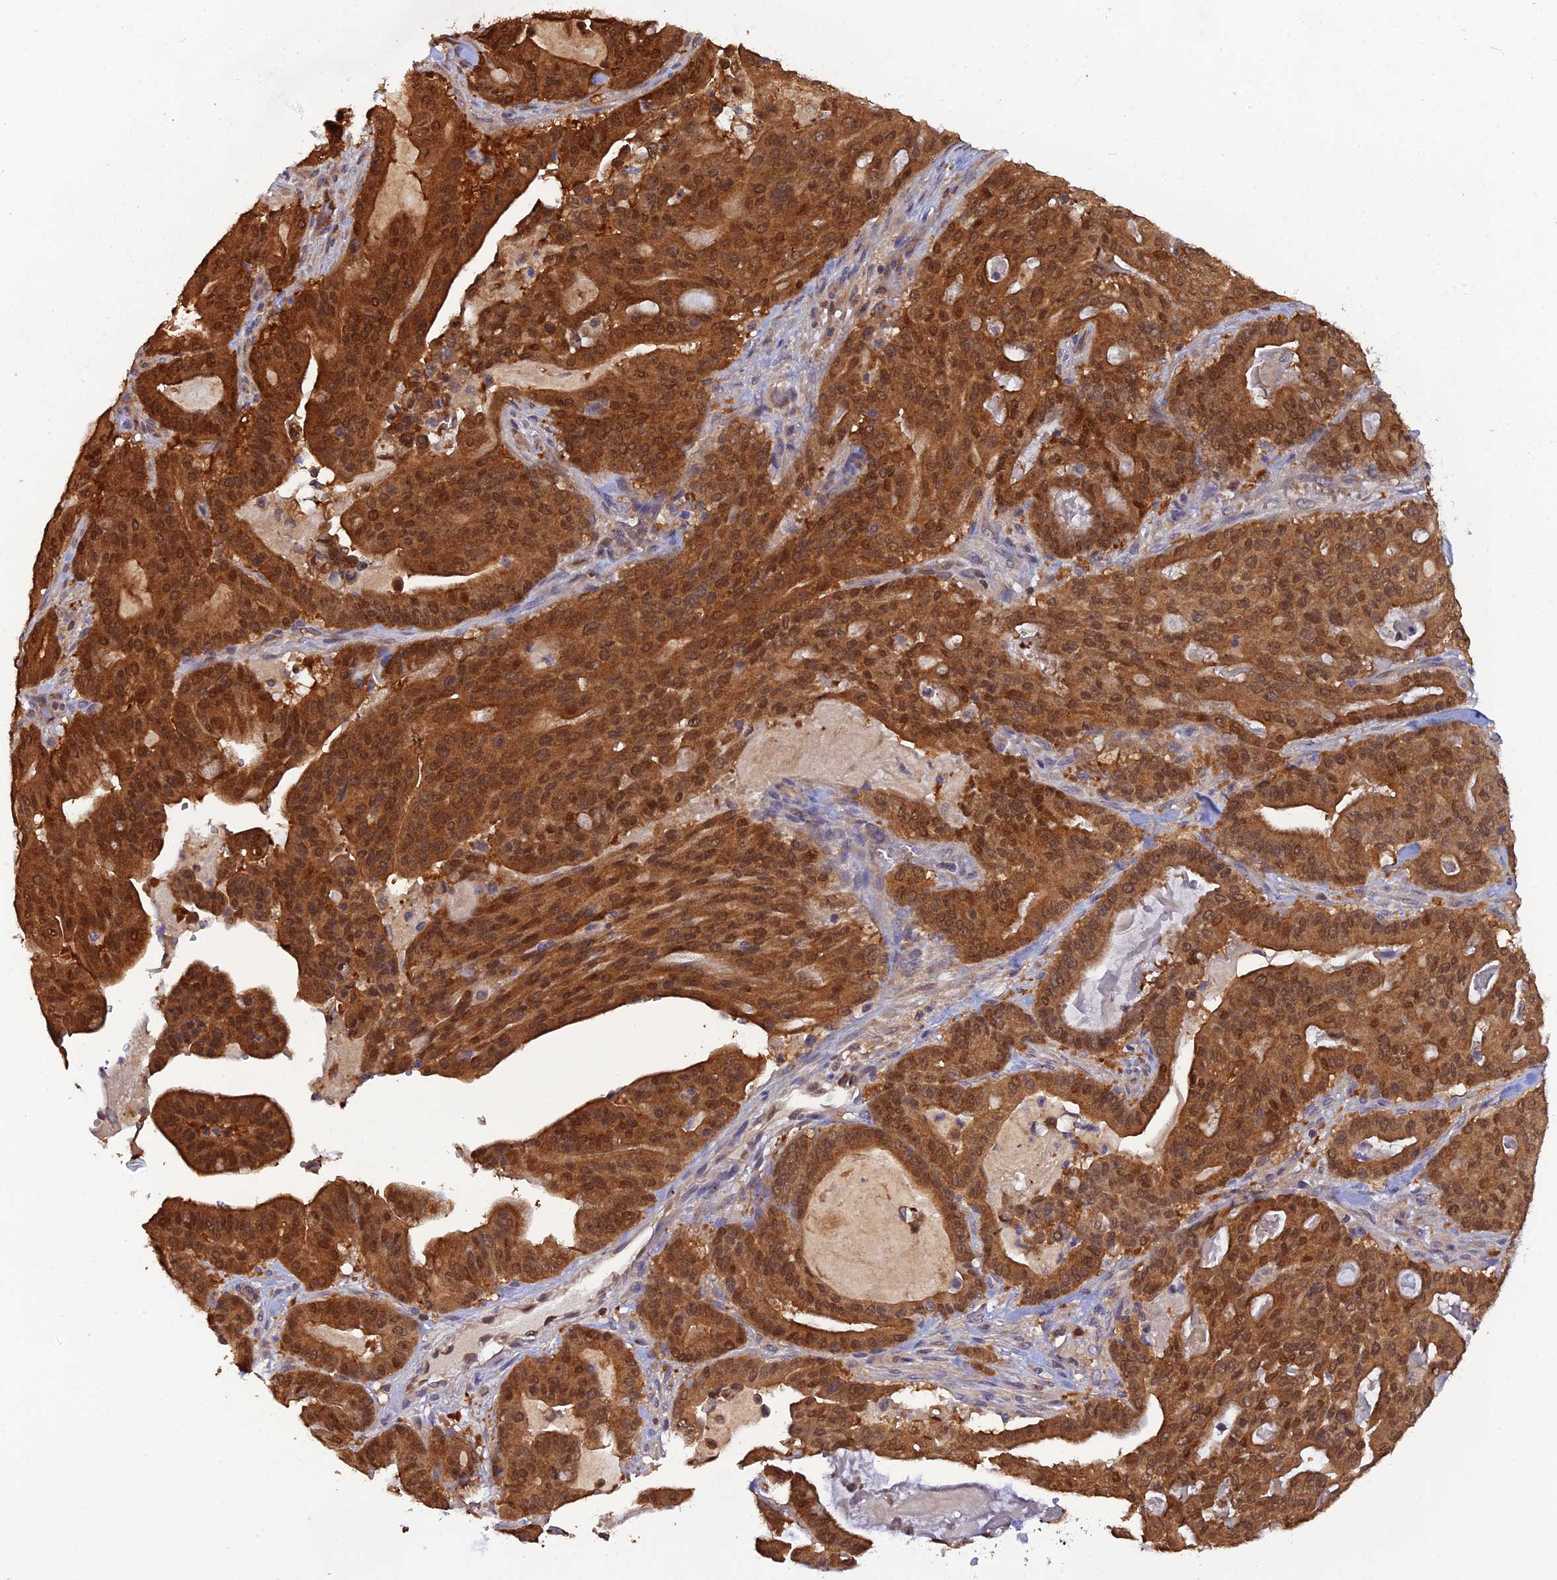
{"staining": {"intensity": "strong", "quantity": ">75%", "location": "cytoplasmic/membranous,nuclear"}, "tissue": "pancreatic cancer", "cell_type": "Tumor cells", "image_type": "cancer", "snomed": [{"axis": "morphology", "description": "Adenocarcinoma, NOS"}, {"axis": "topography", "description": "Pancreas"}], "caption": "An image of human pancreatic cancer stained for a protein displays strong cytoplasmic/membranous and nuclear brown staining in tumor cells. Immunohistochemistry stains the protein in brown and the nuclei are stained blue.", "gene": "HINT1", "patient": {"sex": "male", "age": 63}}